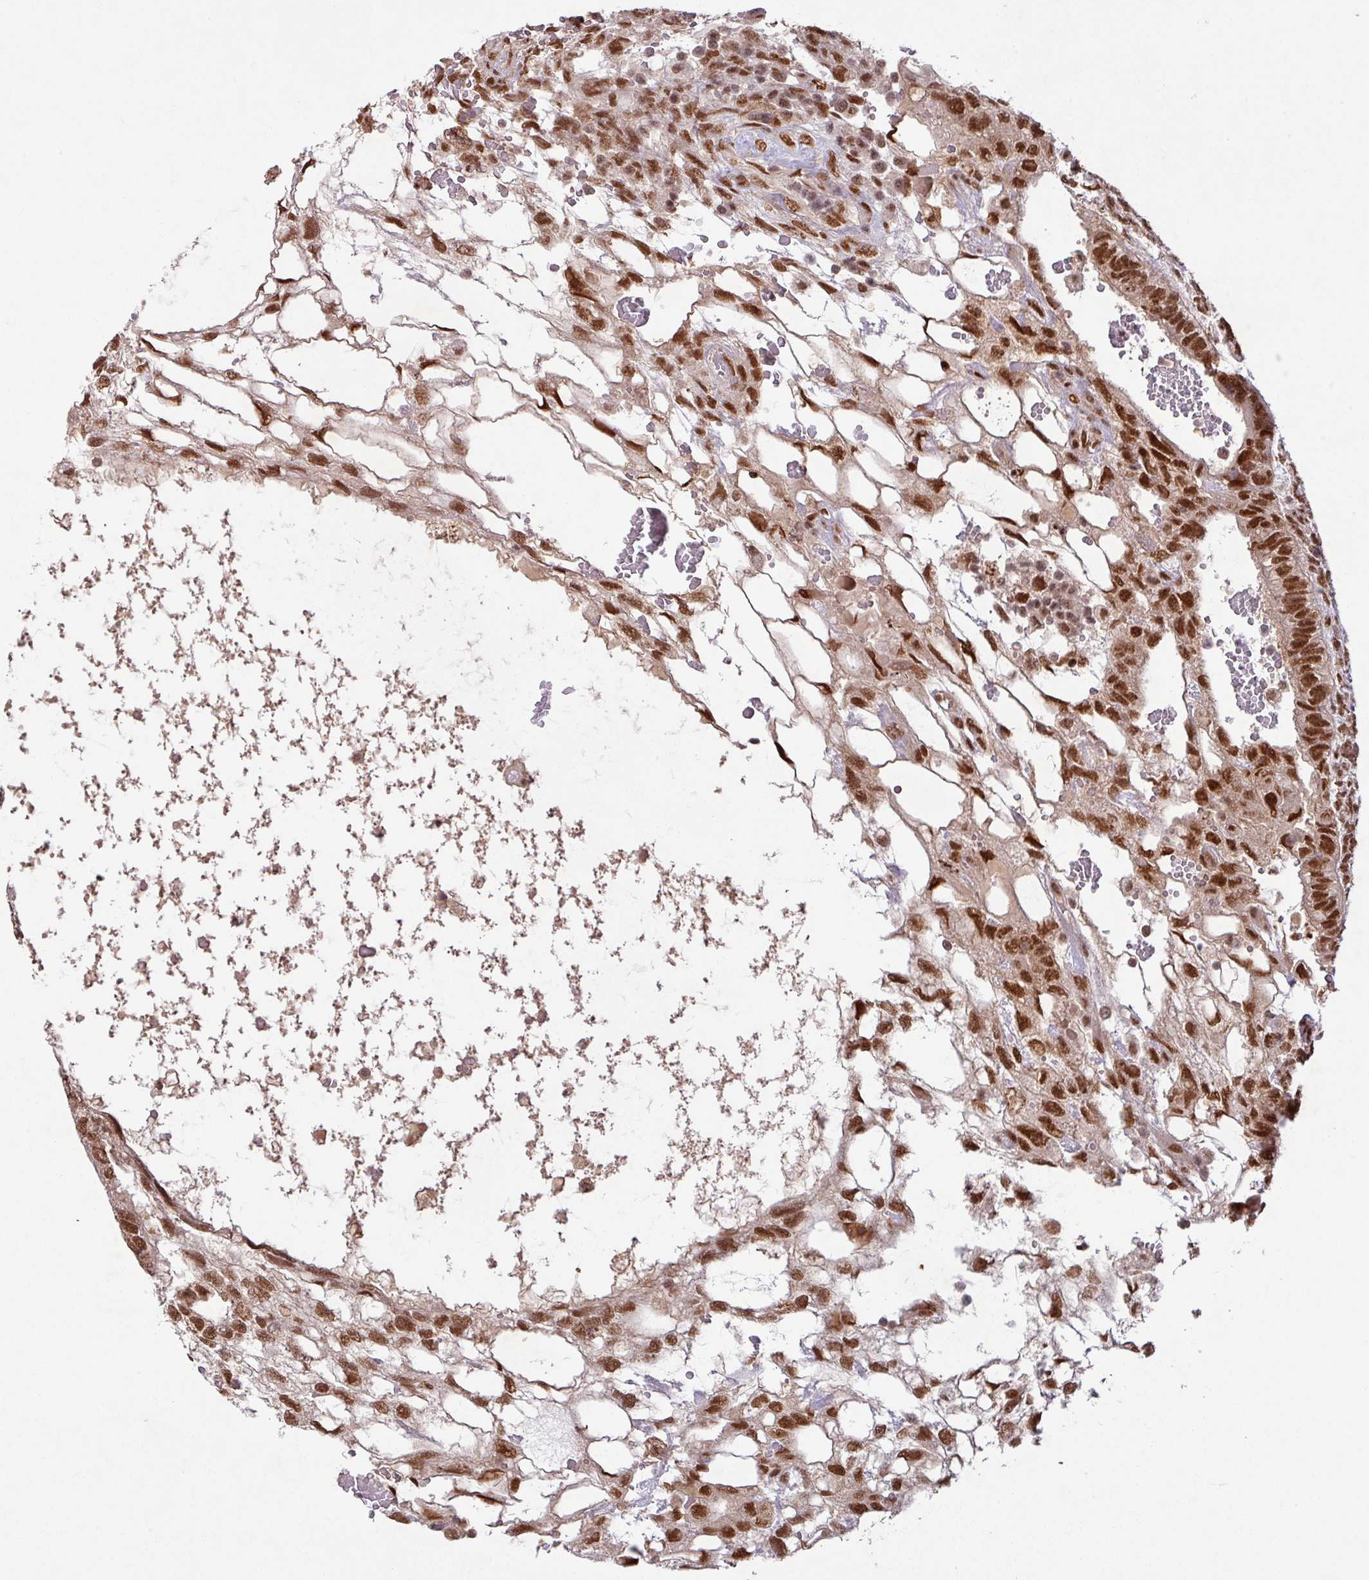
{"staining": {"intensity": "strong", "quantity": ">75%", "location": "nuclear"}, "tissue": "testis cancer", "cell_type": "Tumor cells", "image_type": "cancer", "snomed": [{"axis": "morphology", "description": "Normal tissue, NOS"}, {"axis": "morphology", "description": "Carcinoma, Embryonal, NOS"}, {"axis": "topography", "description": "Testis"}], "caption": "Testis cancer stained with a brown dye reveals strong nuclear positive positivity in about >75% of tumor cells.", "gene": "SRSF2", "patient": {"sex": "male", "age": 32}}